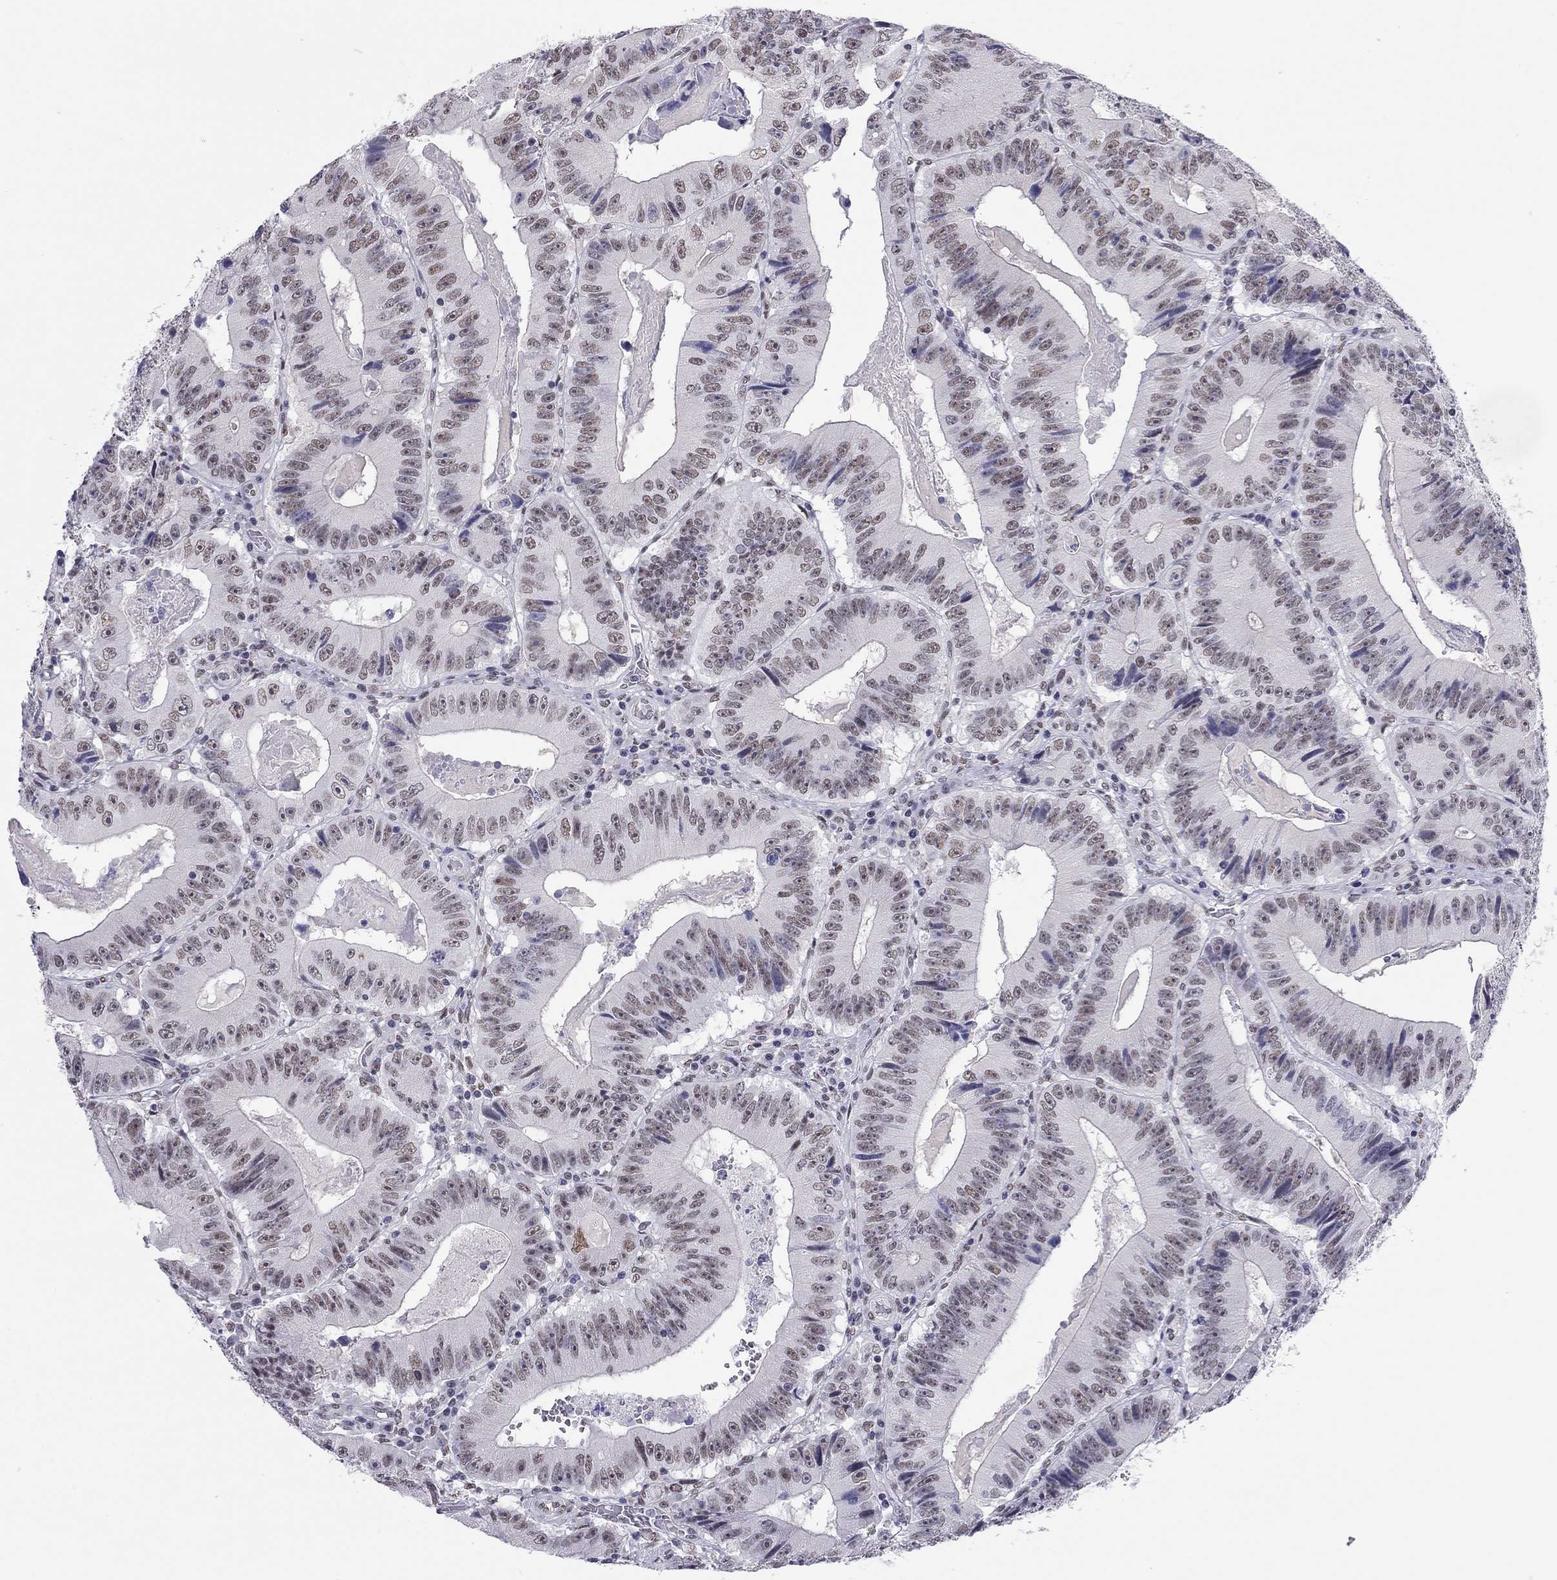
{"staining": {"intensity": "moderate", "quantity": ">75%", "location": "nuclear"}, "tissue": "colorectal cancer", "cell_type": "Tumor cells", "image_type": "cancer", "snomed": [{"axis": "morphology", "description": "Adenocarcinoma, NOS"}, {"axis": "topography", "description": "Colon"}], "caption": "Immunohistochemistry (IHC) of colorectal cancer (adenocarcinoma) reveals medium levels of moderate nuclear positivity in about >75% of tumor cells.", "gene": "DOT1L", "patient": {"sex": "female", "age": 86}}